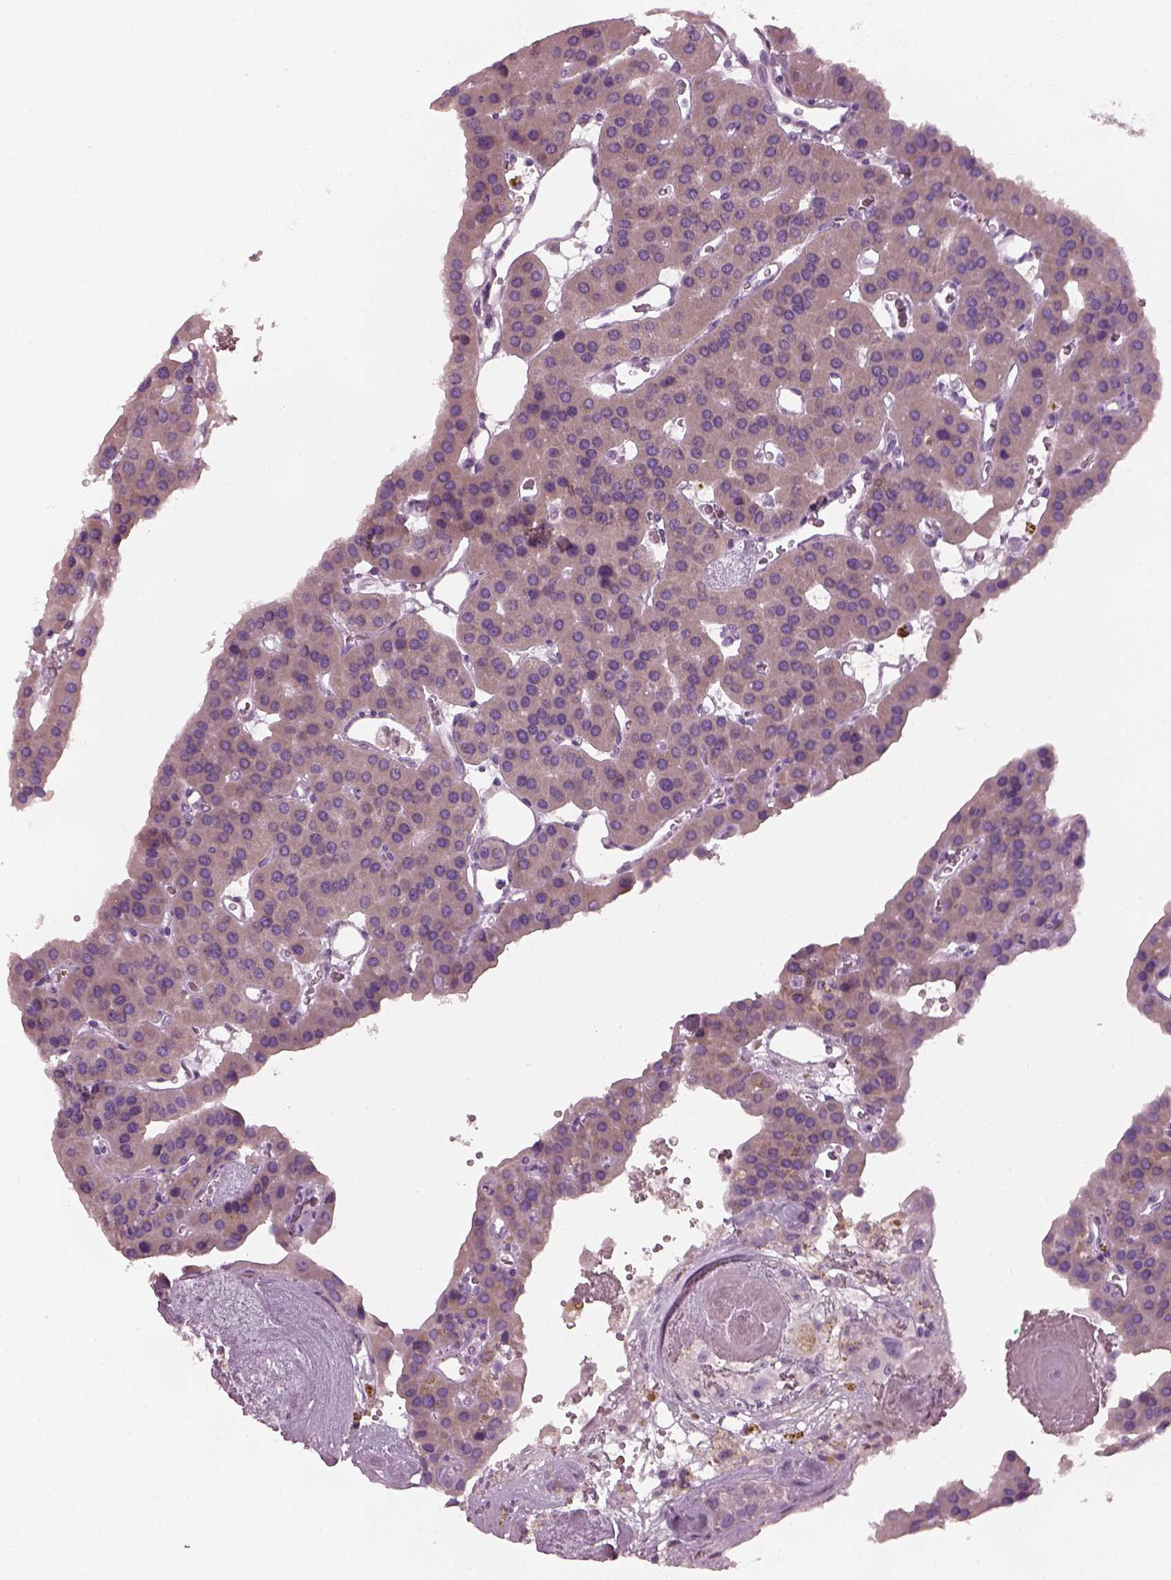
{"staining": {"intensity": "weak", "quantity": ">75%", "location": "cytoplasmic/membranous"}, "tissue": "parathyroid gland", "cell_type": "Glandular cells", "image_type": "normal", "snomed": [{"axis": "morphology", "description": "Normal tissue, NOS"}, {"axis": "morphology", "description": "Adenoma, NOS"}, {"axis": "topography", "description": "Parathyroid gland"}], "caption": "Protein expression analysis of normal parathyroid gland shows weak cytoplasmic/membranous expression in about >75% of glandular cells.", "gene": "PDC", "patient": {"sex": "female", "age": 86}}